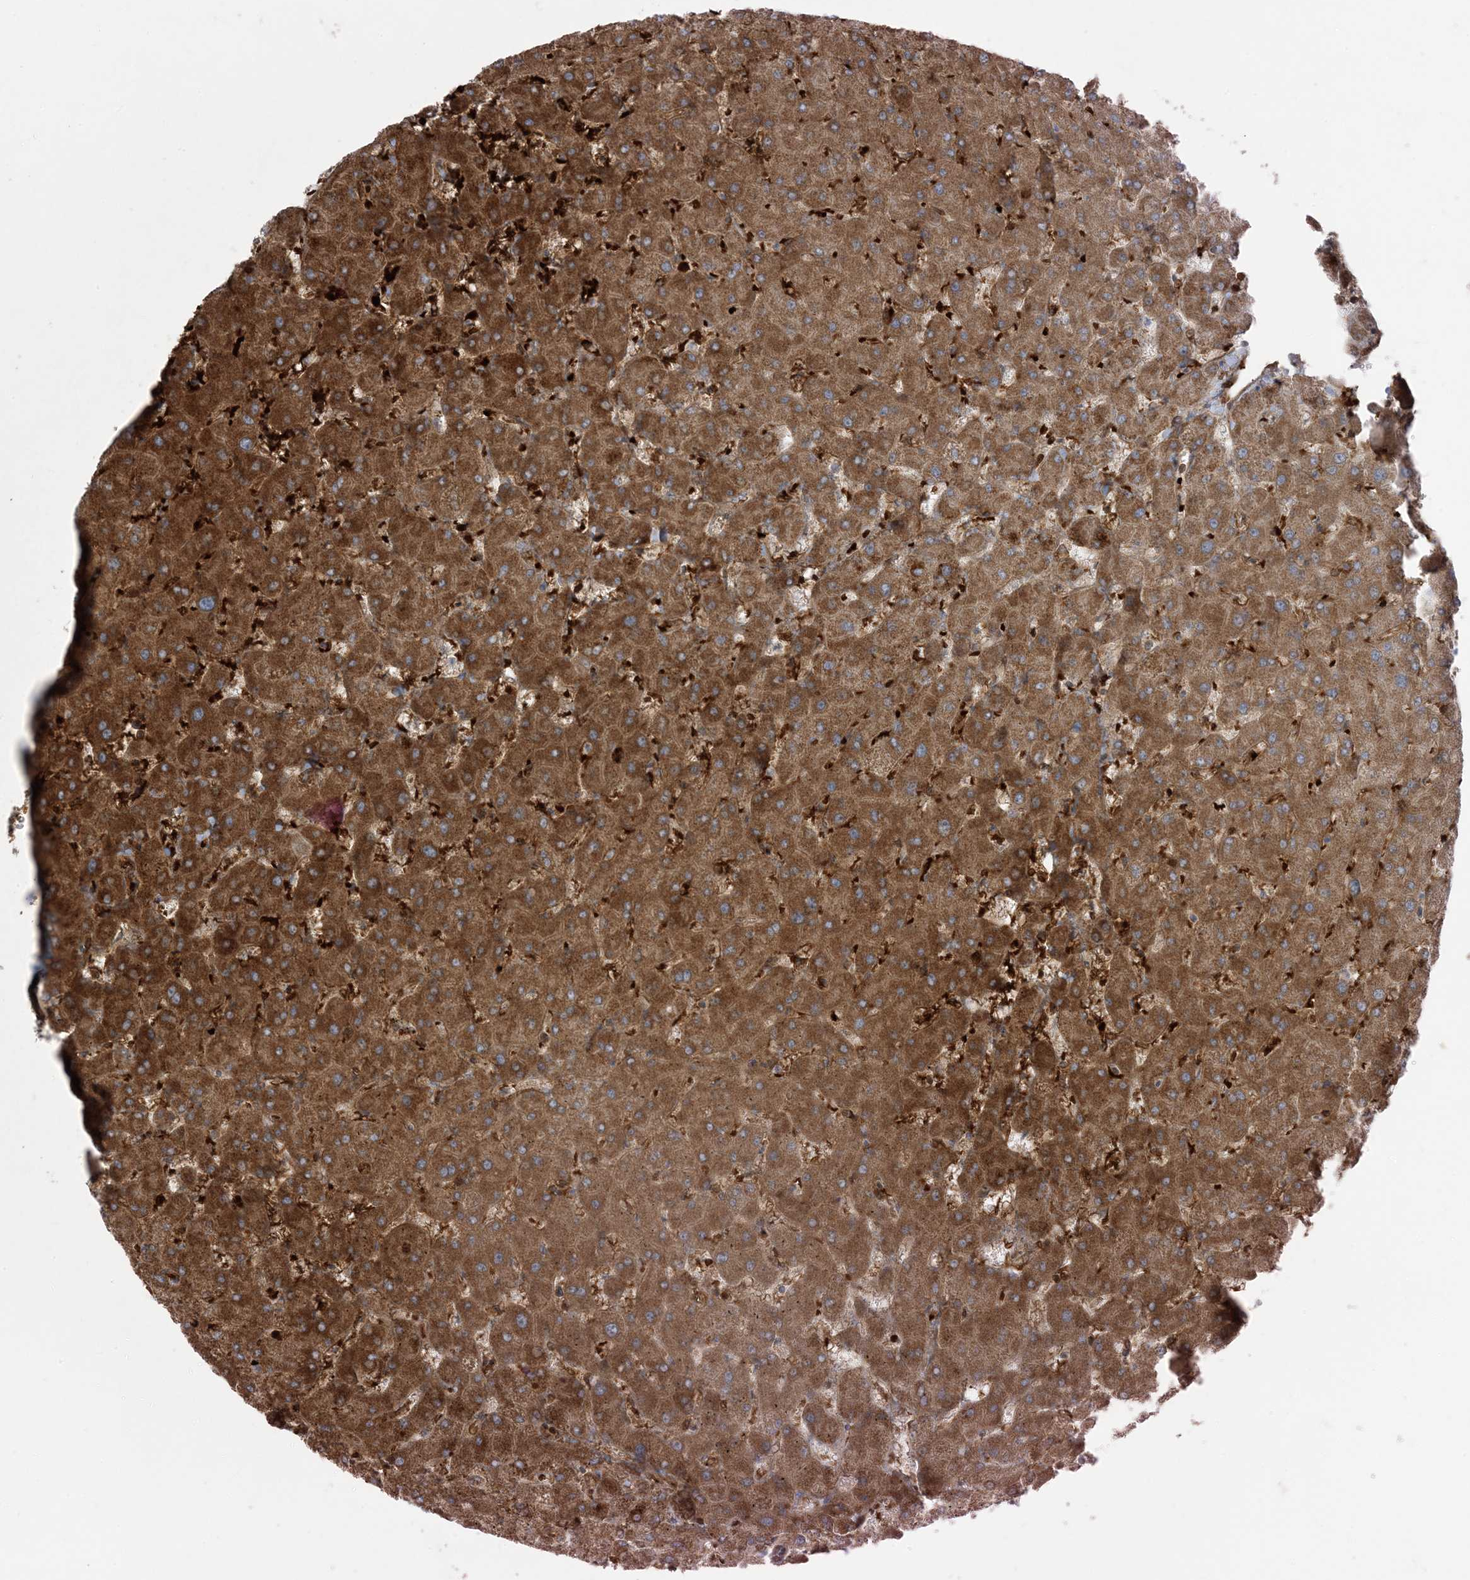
{"staining": {"intensity": "weak", "quantity": "25%-75%", "location": "cytoplasmic/membranous"}, "tissue": "liver", "cell_type": "Cholangiocytes", "image_type": "normal", "snomed": [{"axis": "morphology", "description": "Normal tissue, NOS"}, {"axis": "topography", "description": "Liver"}], "caption": "IHC histopathology image of benign human liver stained for a protein (brown), which demonstrates low levels of weak cytoplasmic/membranous staining in about 25%-75% of cholangiocytes.", "gene": "PIK3R4", "patient": {"sex": "female", "age": 63}}